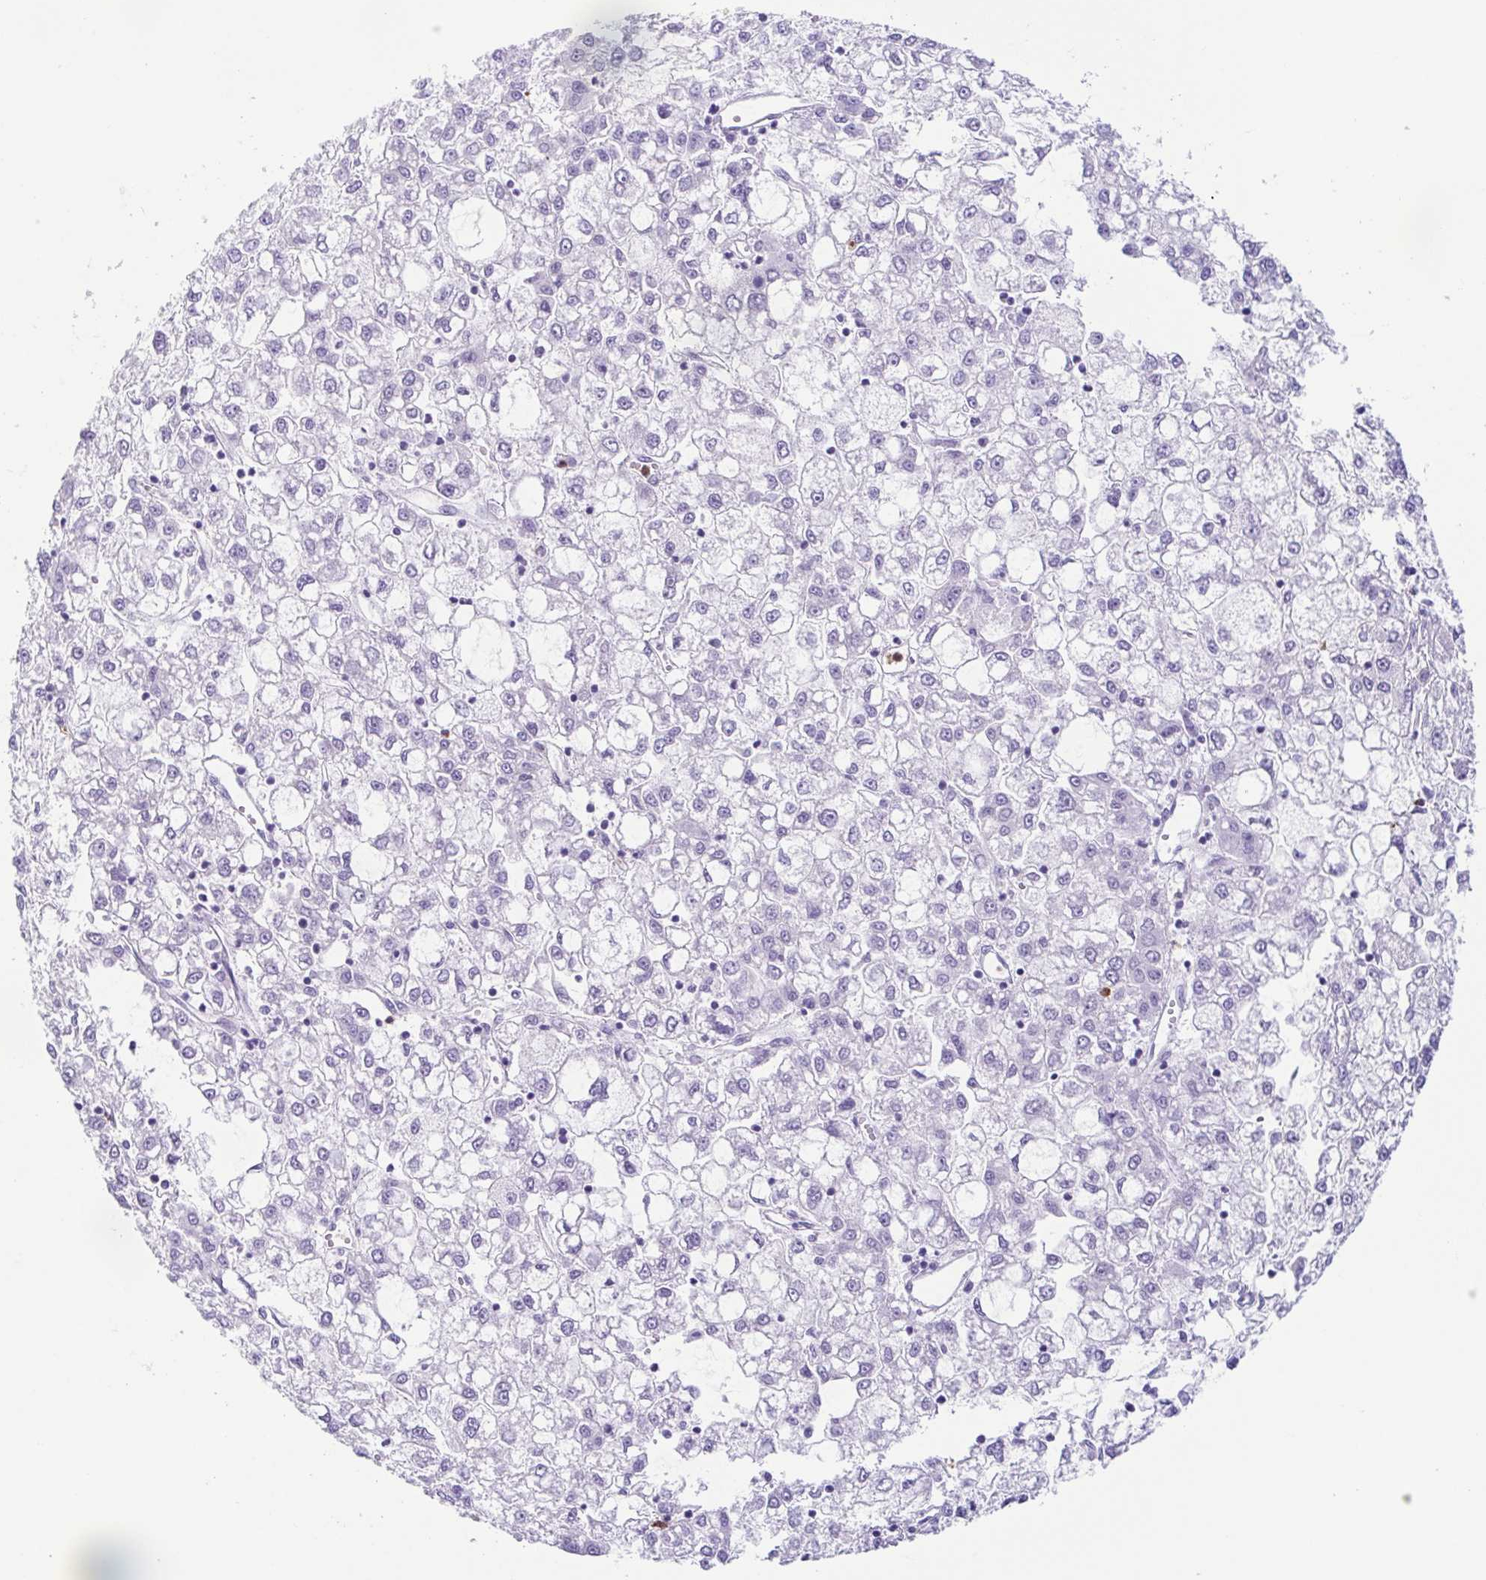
{"staining": {"intensity": "negative", "quantity": "none", "location": "none"}, "tissue": "liver cancer", "cell_type": "Tumor cells", "image_type": "cancer", "snomed": [{"axis": "morphology", "description": "Carcinoma, Hepatocellular, NOS"}, {"axis": "topography", "description": "Liver"}], "caption": "Immunohistochemistry (IHC) image of neoplastic tissue: human liver cancer stained with DAB (3,3'-diaminobenzidine) reveals no significant protein expression in tumor cells. (Brightfield microscopy of DAB immunohistochemistry at high magnification).", "gene": "AZU1", "patient": {"sex": "male", "age": 40}}